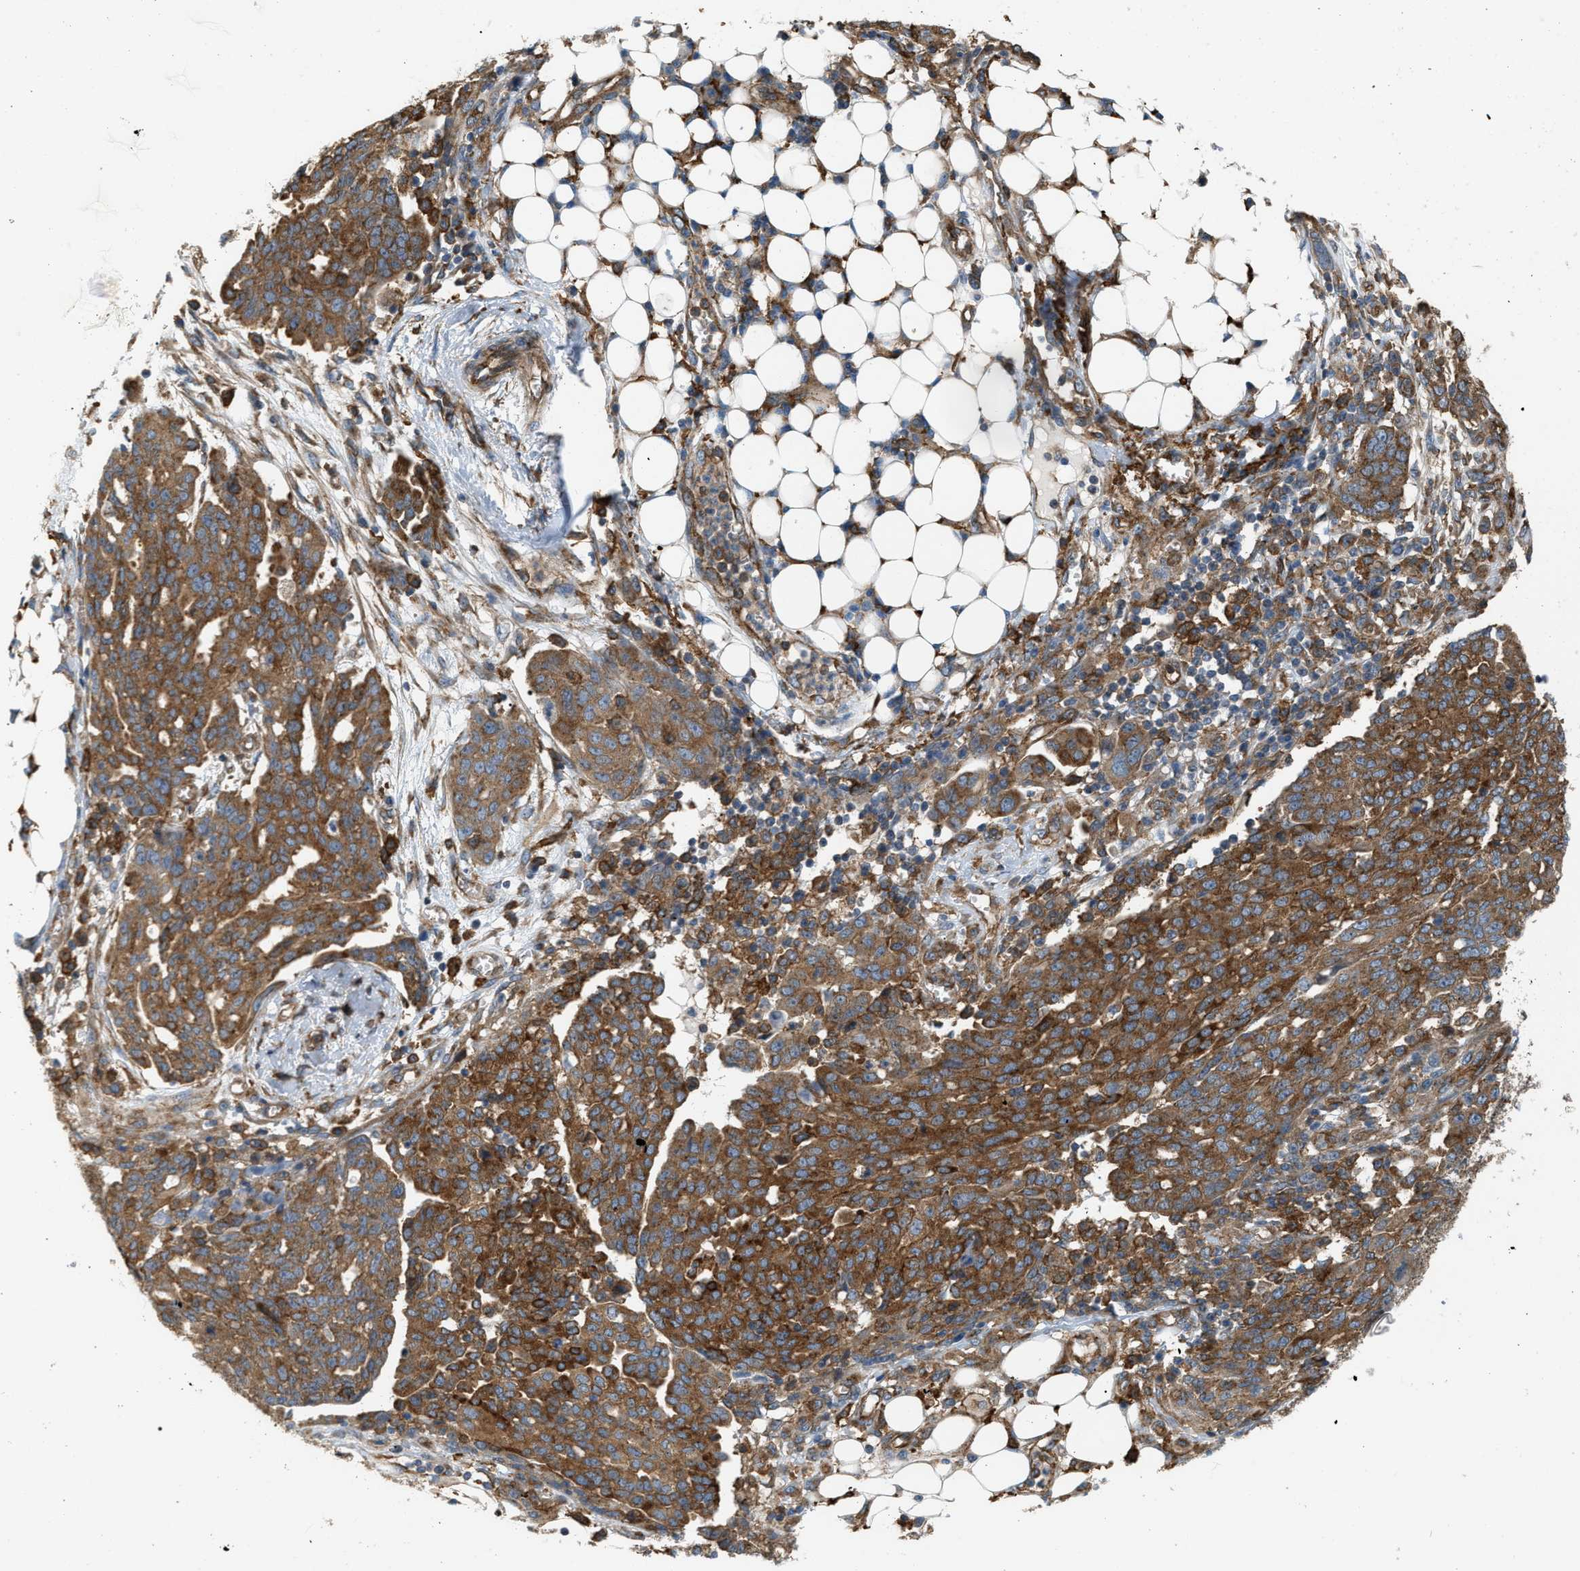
{"staining": {"intensity": "strong", "quantity": ">75%", "location": "cytoplasmic/membranous"}, "tissue": "ovarian cancer", "cell_type": "Tumor cells", "image_type": "cancer", "snomed": [{"axis": "morphology", "description": "Cystadenocarcinoma, serous, NOS"}, {"axis": "topography", "description": "Soft tissue"}, {"axis": "topography", "description": "Ovary"}], "caption": "About >75% of tumor cells in ovarian serous cystadenocarcinoma display strong cytoplasmic/membranous protein positivity as visualized by brown immunohistochemical staining.", "gene": "PICALM", "patient": {"sex": "female", "age": 57}}